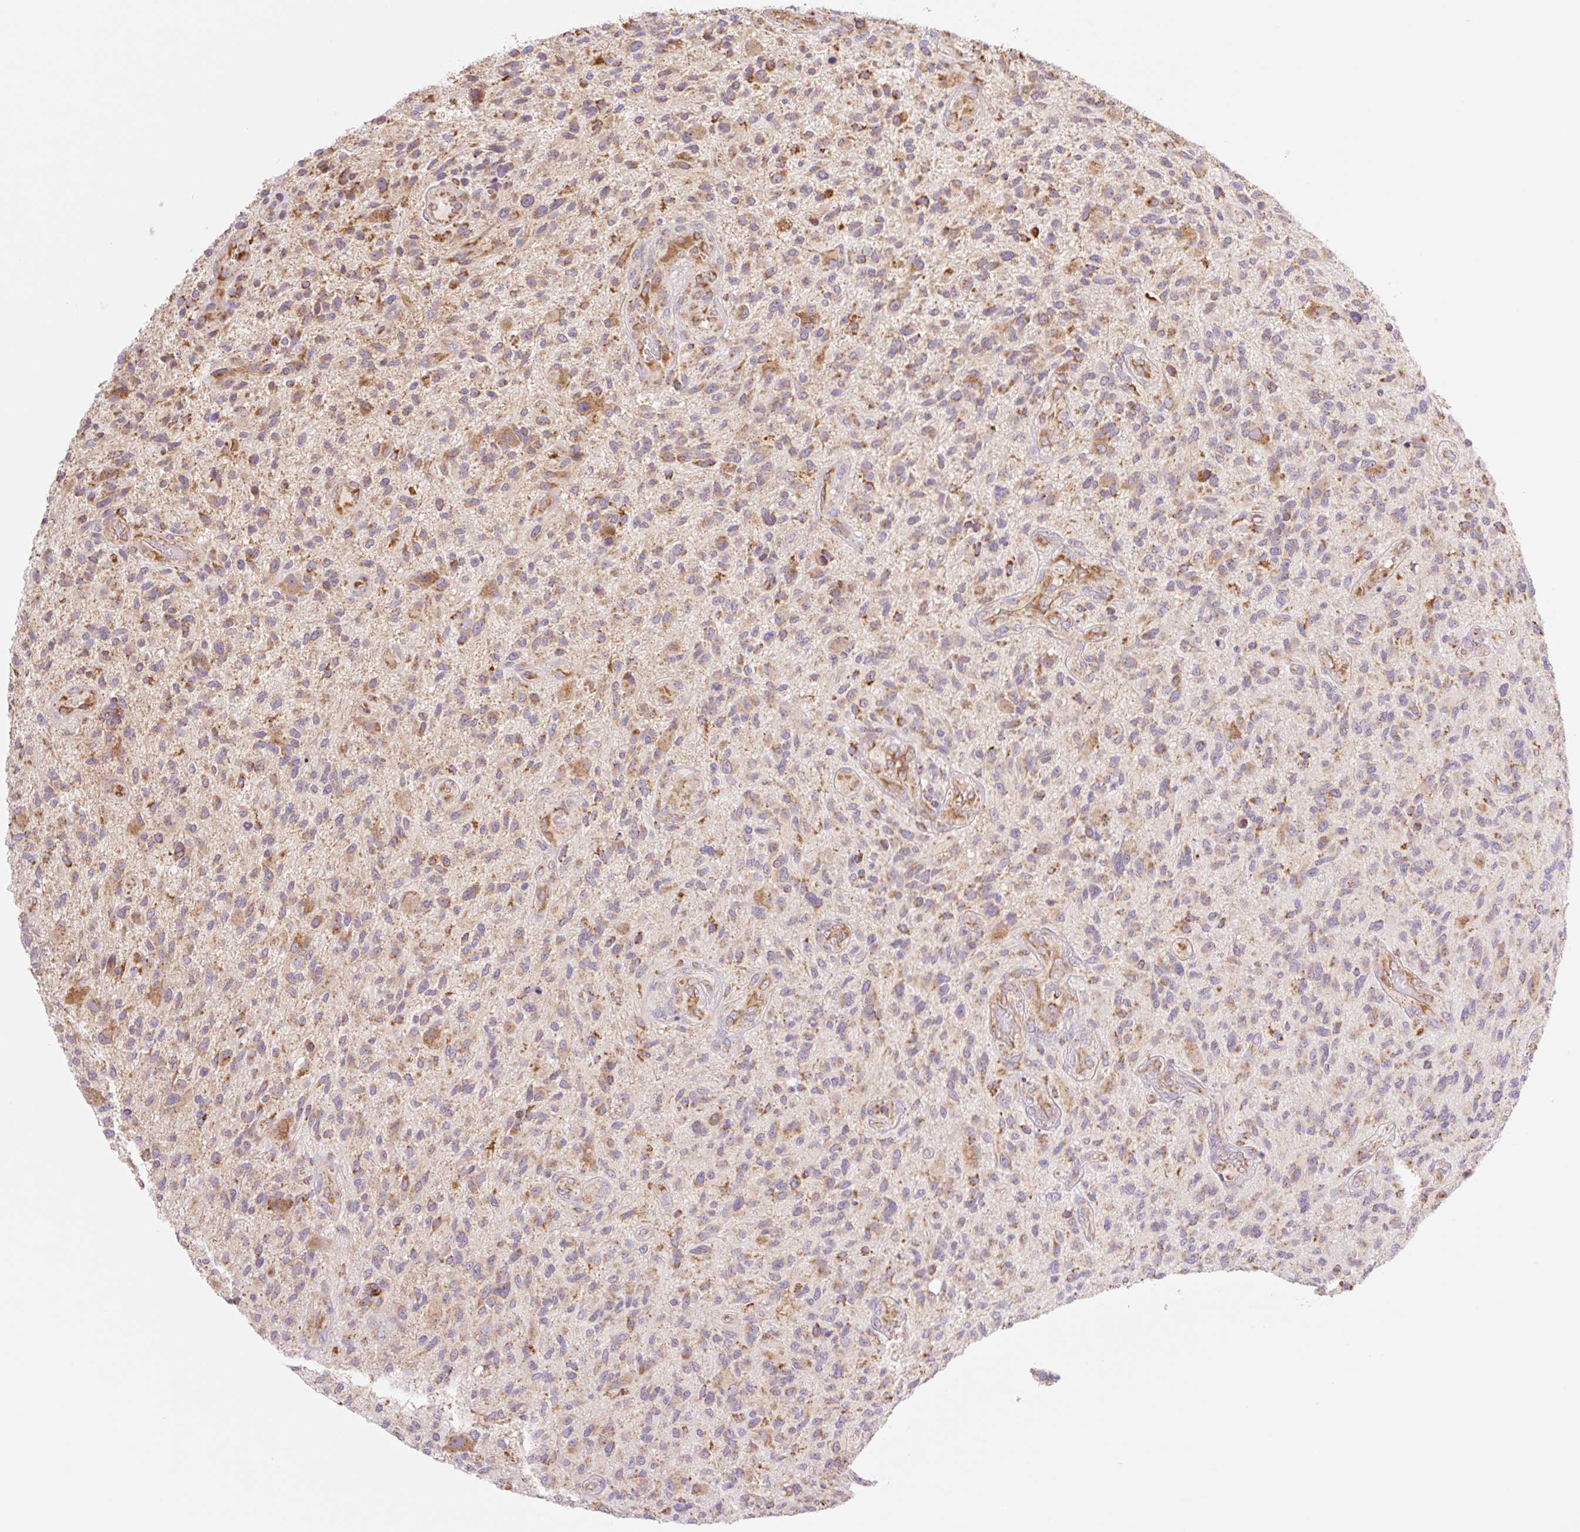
{"staining": {"intensity": "moderate", "quantity": "25%-75%", "location": "cytoplasmic/membranous"}, "tissue": "glioma", "cell_type": "Tumor cells", "image_type": "cancer", "snomed": [{"axis": "morphology", "description": "Glioma, malignant, High grade"}, {"axis": "topography", "description": "Brain"}], "caption": "Immunohistochemistry (IHC) micrograph of malignant glioma (high-grade) stained for a protein (brown), which shows medium levels of moderate cytoplasmic/membranous positivity in approximately 25%-75% of tumor cells.", "gene": "GOSR2", "patient": {"sex": "male", "age": 47}}